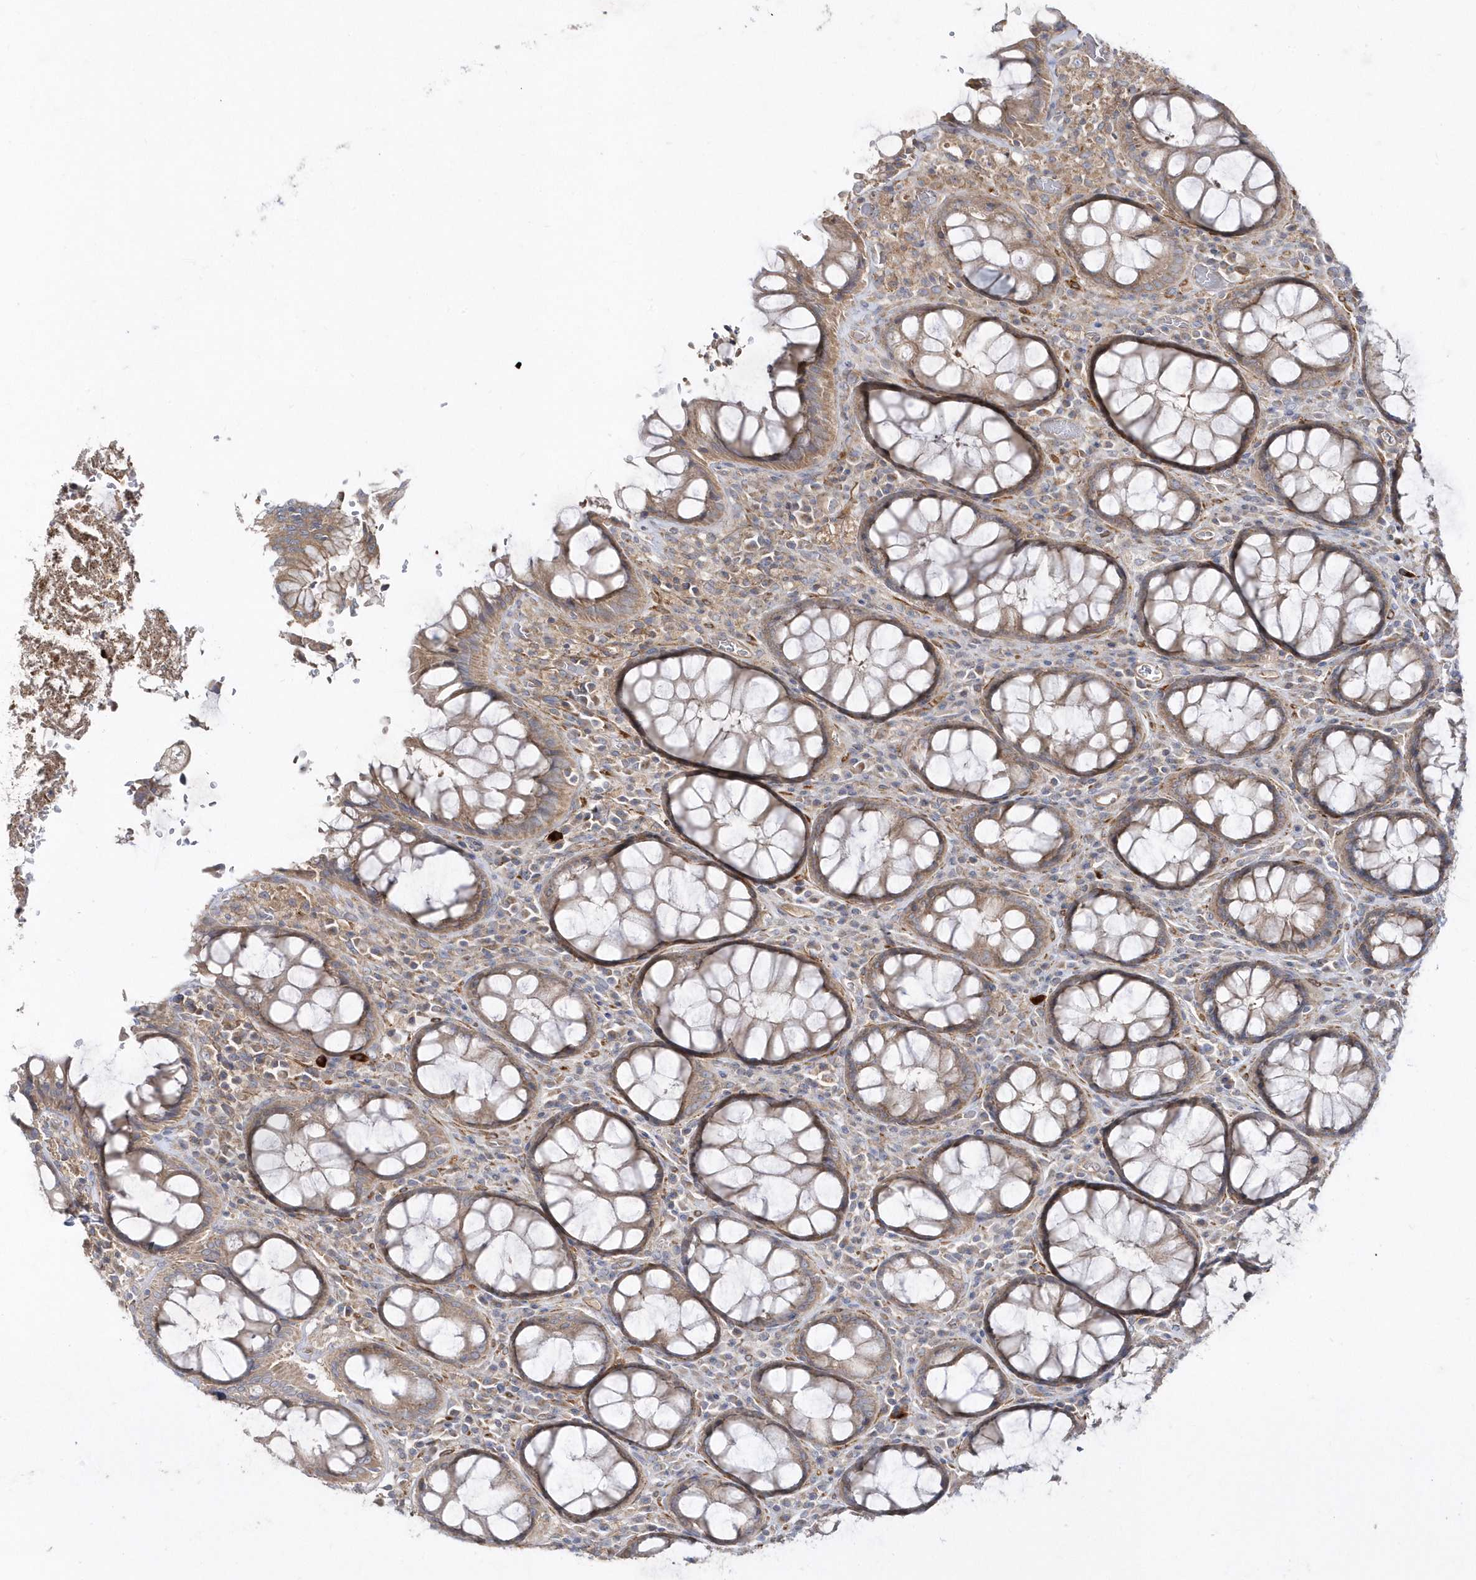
{"staining": {"intensity": "moderate", "quantity": ">75%", "location": "cytoplasmic/membranous"}, "tissue": "rectum", "cell_type": "Glandular cells", "image_type": "normal", "snomed": [{"axis": "morphology", "description": "Normal tissue, NOS"}, {"axis": "topography", "description": "Rectum"}], "caption": "Brown immunohistochemical staining in unremarkable rectum displays moderate cytoplasmic/membranous staining in about >75% of glandular cells.", "gene": "LEXM", "patient": {"sex": "male", "age": 64}}